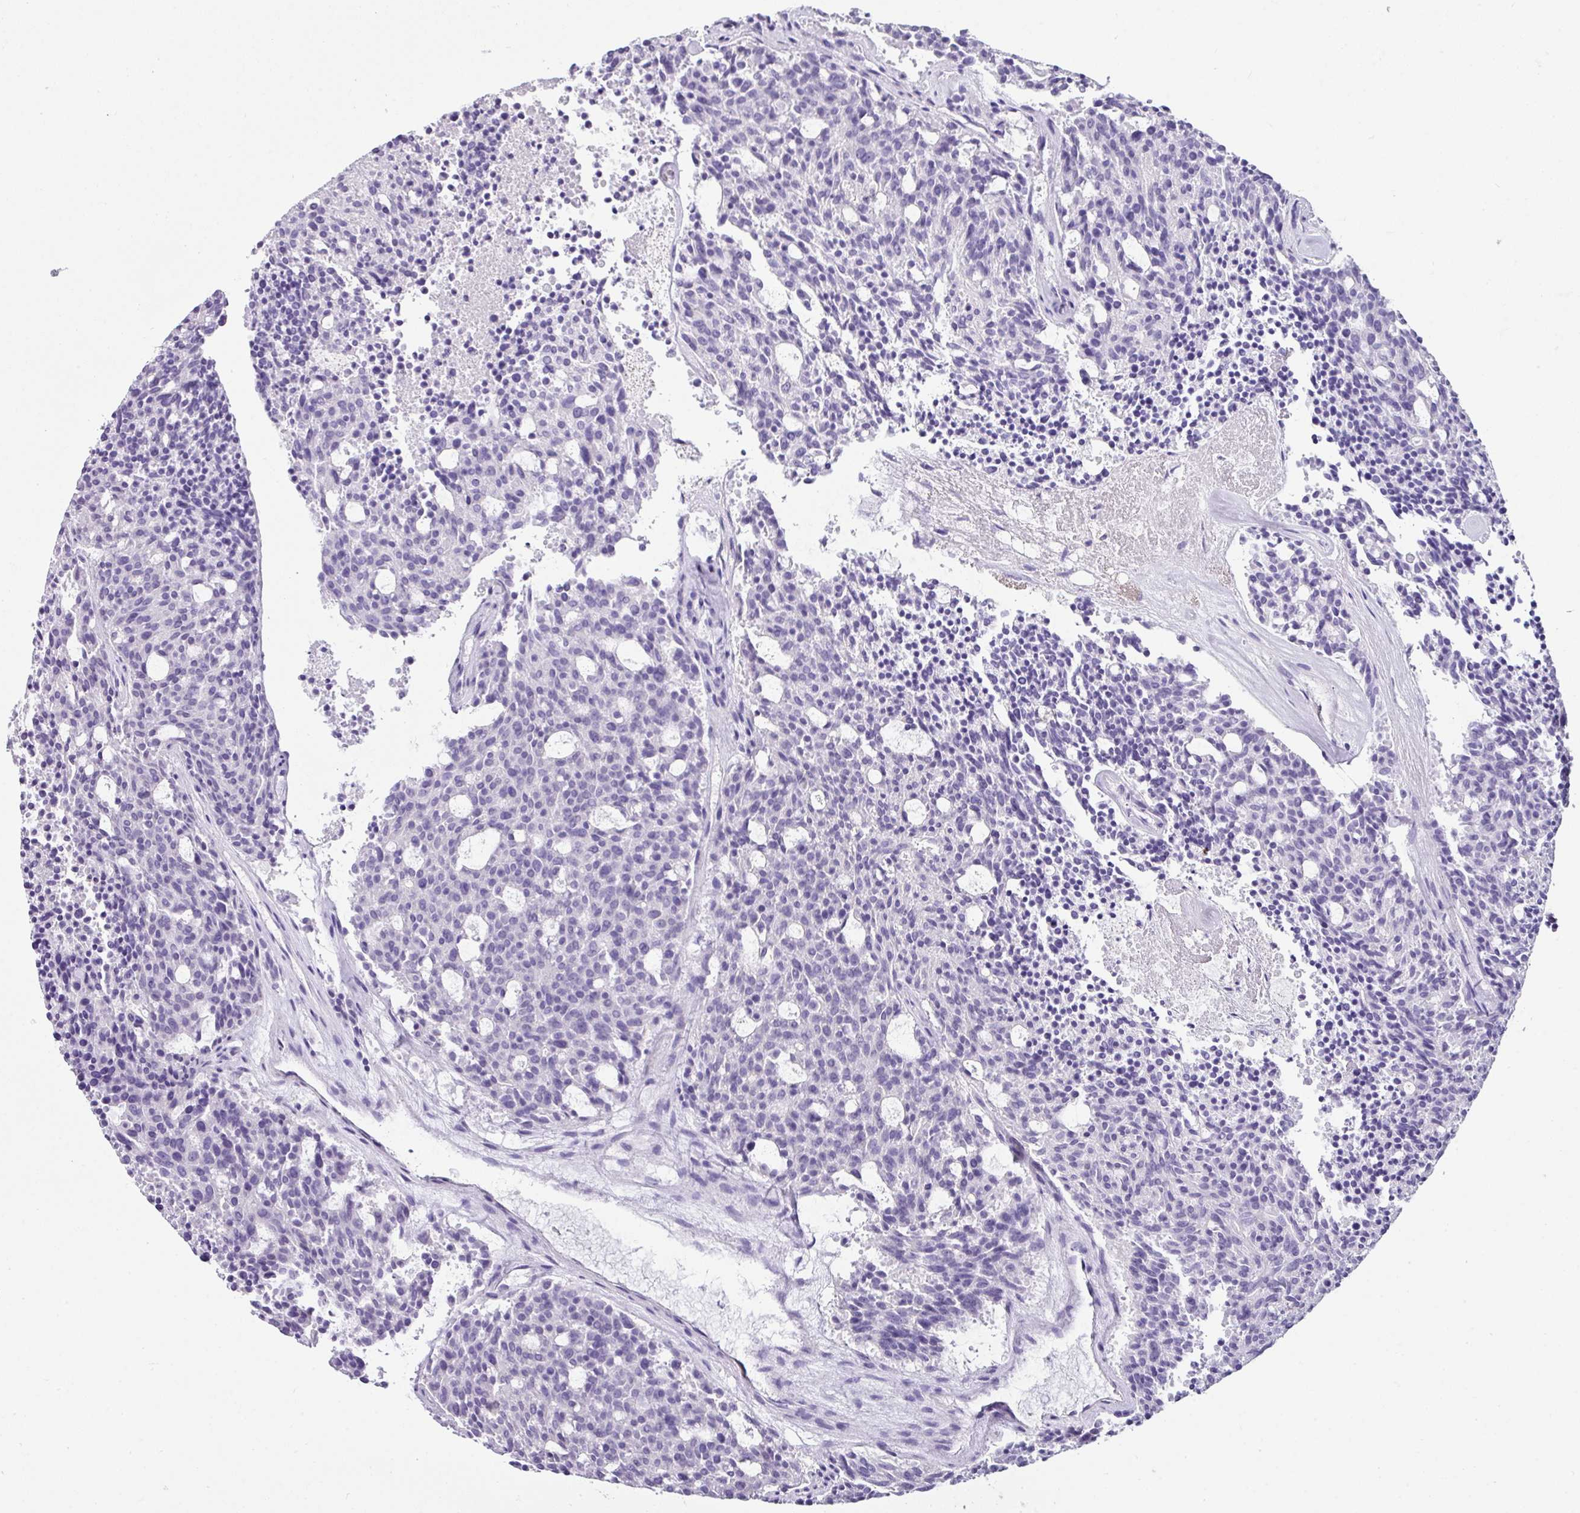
{"staining": {"intensity": "negative", "quantity": "none", "location": "none"}, "tissue": "carcinoid", "cell_type": "Tumor cells", "image_type": "cancer", "snomed": [{"axis": "morphology", "description": "Carcinoid, malignant, NOS"}, {"axis": "topography", "description": "Pancreas"}], "caption": "Tumor cells are negative for brown protein staining in carcinoid (malignant).", "gene": "NAPSA", "patient": {"sex": "female", "age": 54}}